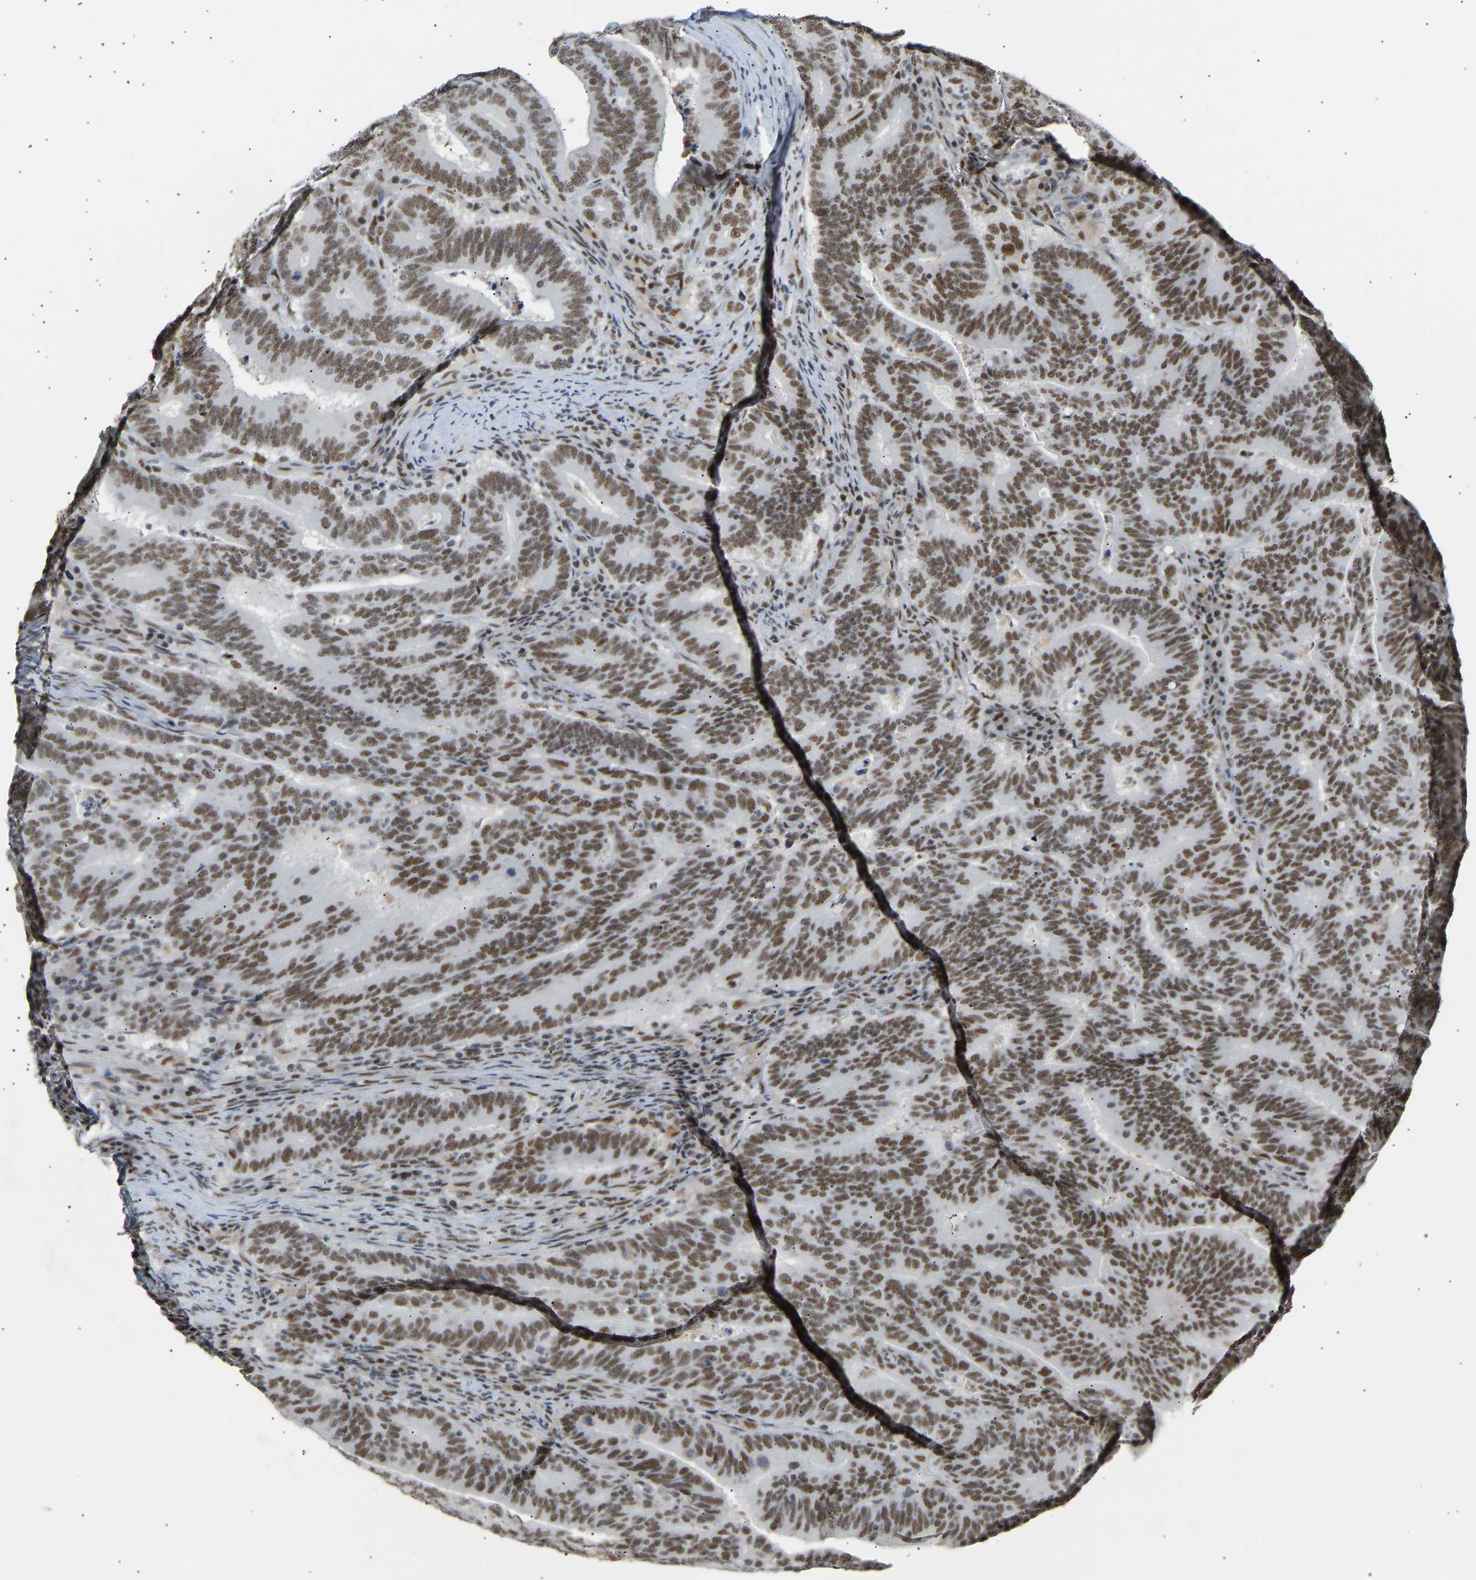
{"staining": {"intensity": "strong", "quantity": ">75%", "location": "nuclear"}, "tissue": "colorectal cancer", "cell_type": "Tumor cells", "image_type": "cancer", "snomed": [{"axis": "morphology", "description": "Adenocarcinoma, NOS"}, {"axis": "topography", "description": "Colon"}], "caption": "Adenocarcinoma (colorectal) stained with a protein marker displays strong staining in tumor cells.", "gene": "NELFB", "patient": {"sex": "female", "age": 66}}